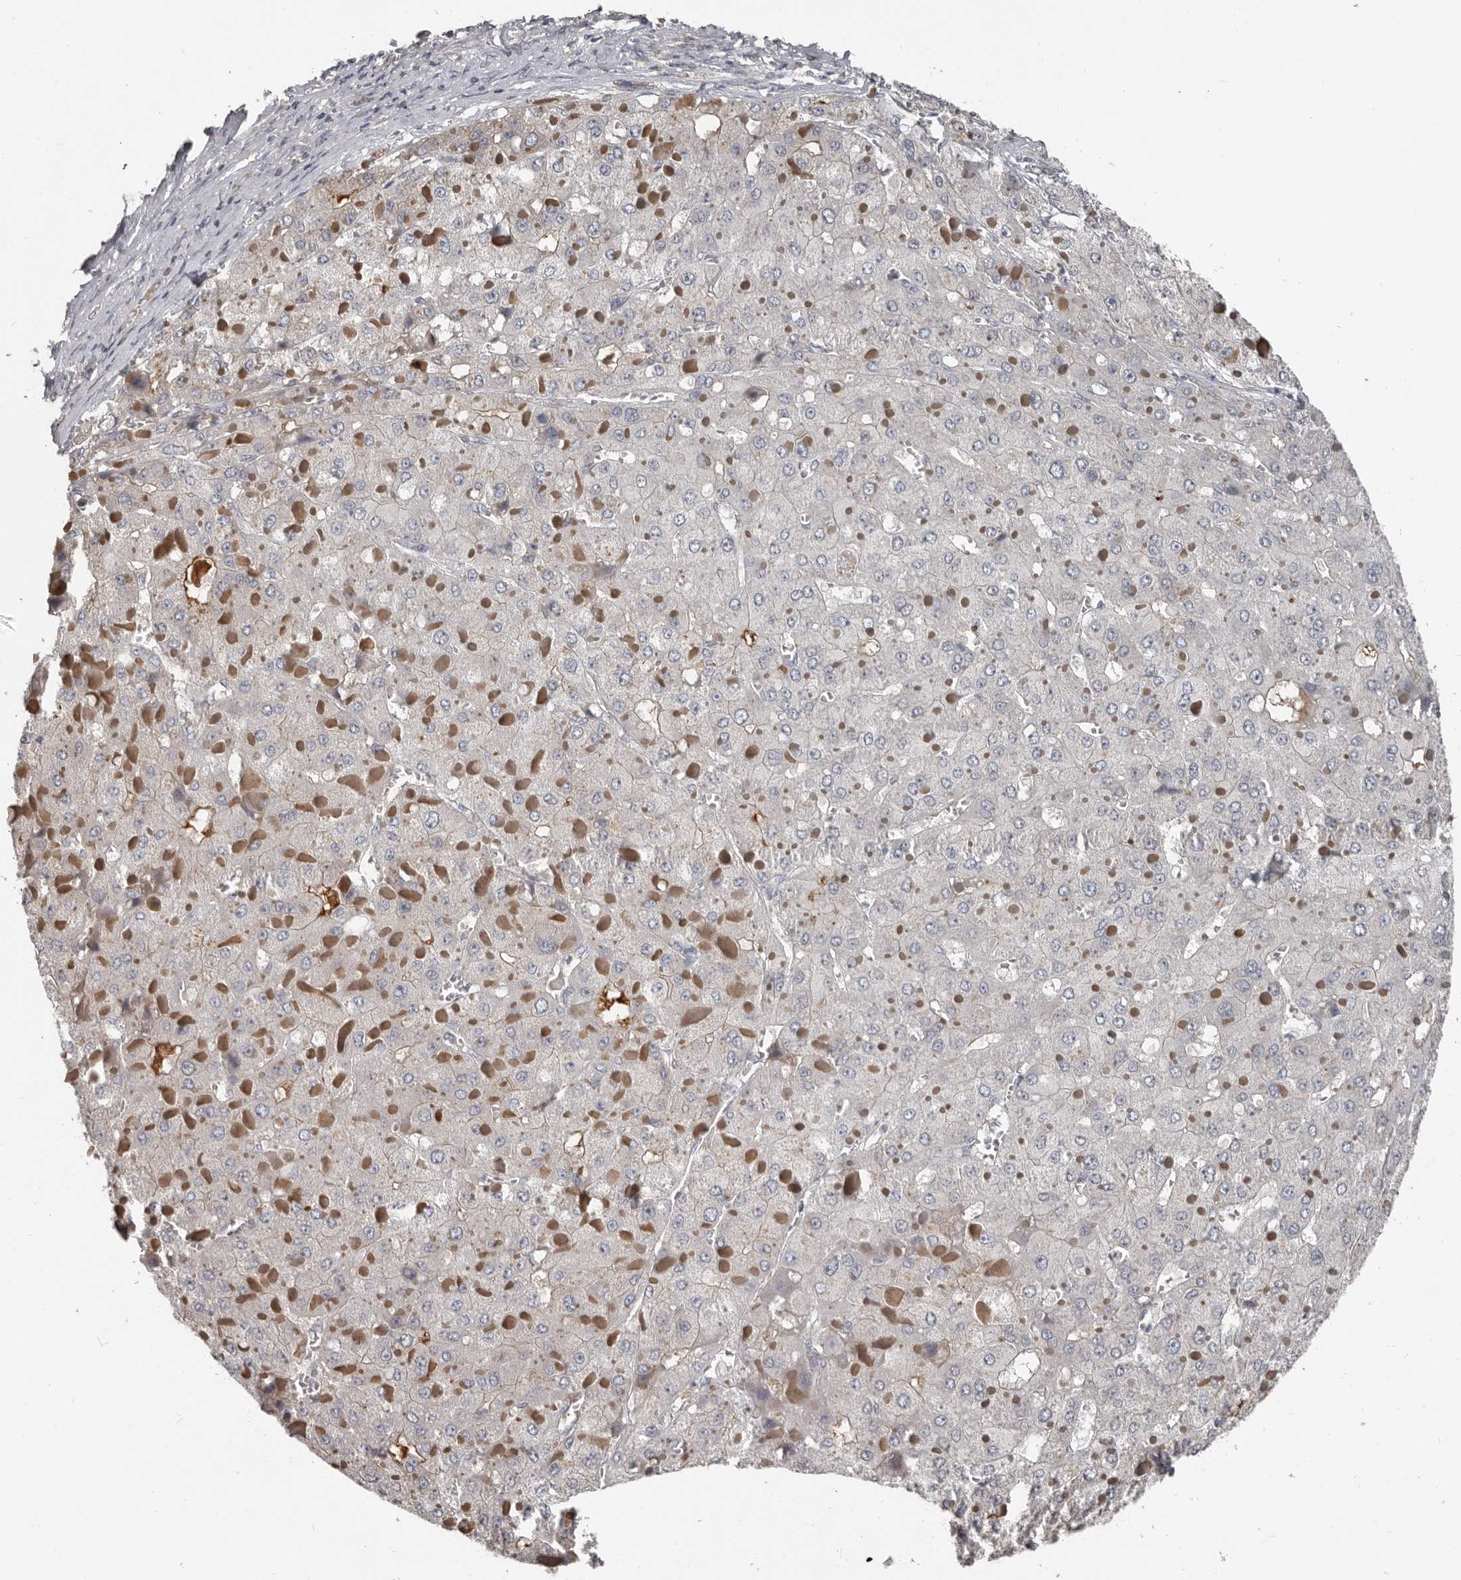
{"staining": {"intensity": "negative", "quantity": "none", "location": "none"}, "tissue": "liver cancer", "cell_type": "Tumor cells", "image_type": "cancer", "snomed": [{"axis": "morphology", "description": "Carcinoma, Hepatocellular, NOS"}, {"axis": "topography", "description": "Liver"}], "caption": "DAB immunohistochemical staining of human liver cancer (hepatocellular carcinoma) displays no significant expression in tumor cells.", "gene": "CA6", "patient": {"sex": "female", "age": 73}}